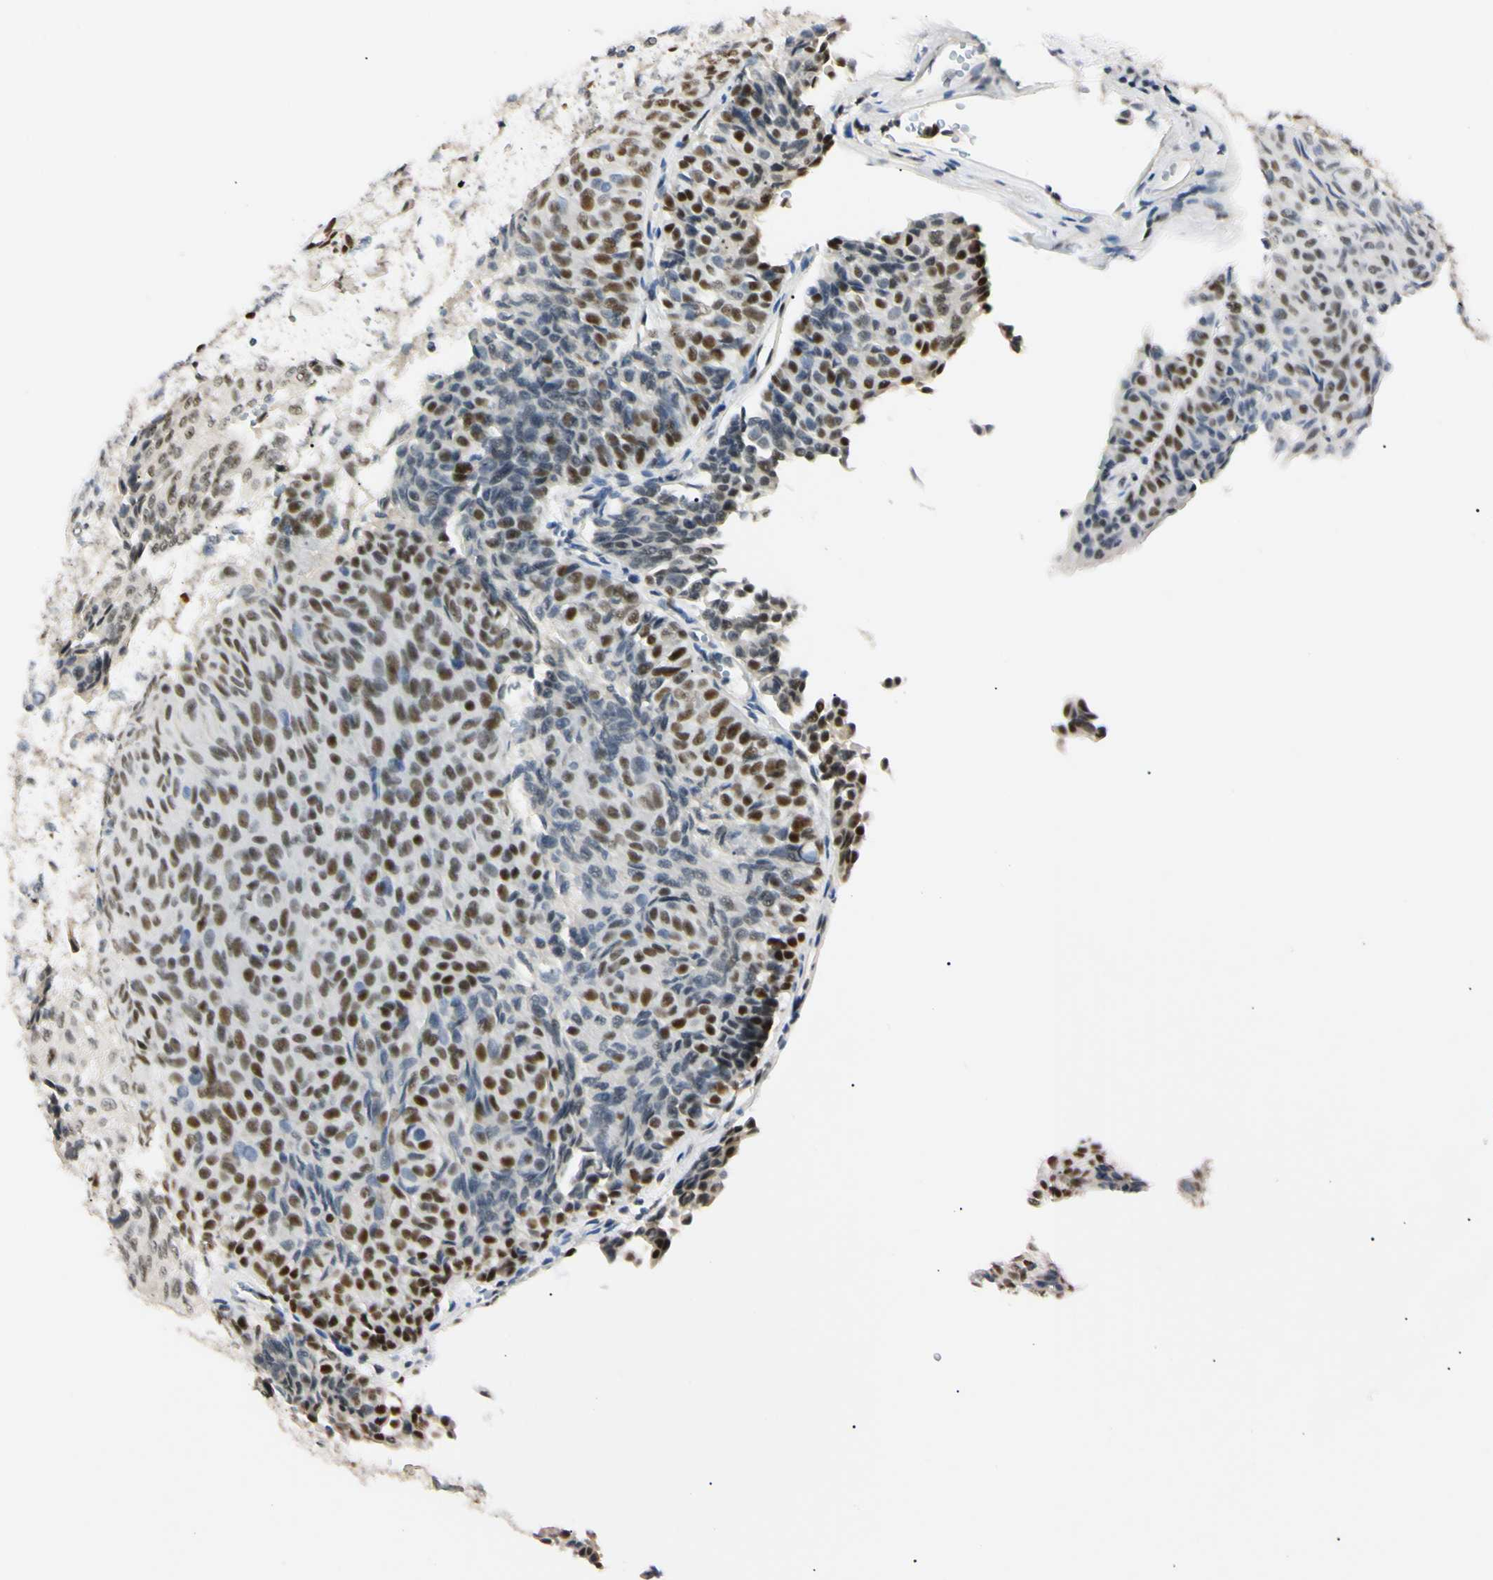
{"staining": {"intensity": "strong", "quantity": "25%-75%", "location": "nuclear"}, "tissue": "urothelial cancer", "cell_type": "Tumor cells", "image_type": "cancer", "snomed": [{"axis": "morphology", "description": "Urothelial carcinoma, Low grade"}, {"axis": "topography", "description": "Urinary bladder"}], "caption": "The micrograph exhibits immunohistochemical staining of urothelial cancer. There is strong nuclear expression is identified in approximately 25%-75% of tumor cells.", "gene": "ZNF134", "patient": {"sex": "male", "age": 78}}